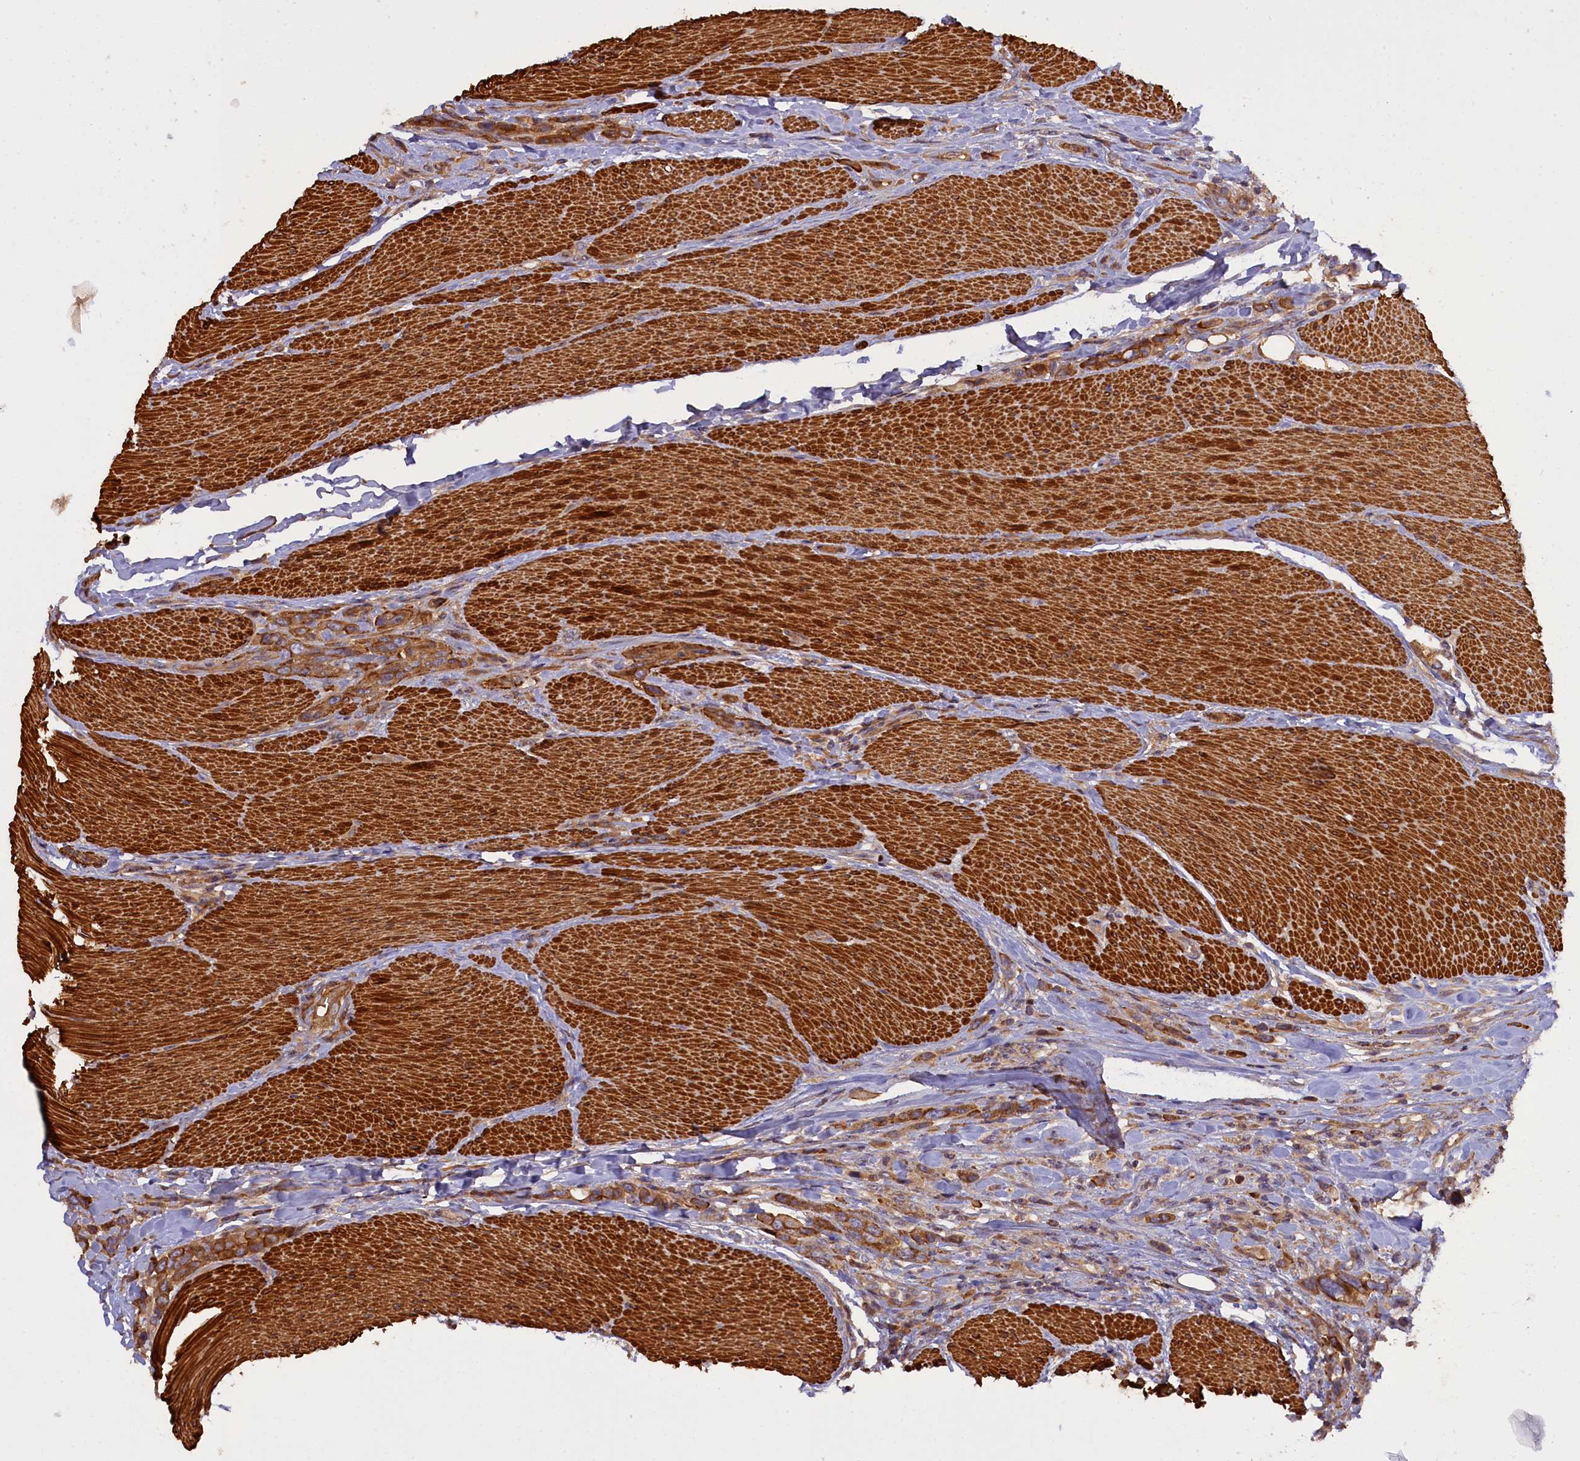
{"staining": {"intensity": "moderate", "quantity": ">75%", "location": "cytoplasmic/membranous"}, "tissue": "urothelial cancer", "cell_type": "Tumor cells", "image_type": "cancer", "snomed": [{"axis": "morphology", "description": "Urothelial carcinoma, High grade"}, {"axis": "topography", "description": "Urinary bladder"}], "caption": "Brown immunohistochemical staining in human high-grade urothelial carcinoma demonstrates moderate cytoplasmic/membranous staining in about >75% of tumor cells.", "gene": "FUZ", "patient": {"sex": "male", "age": 50}}